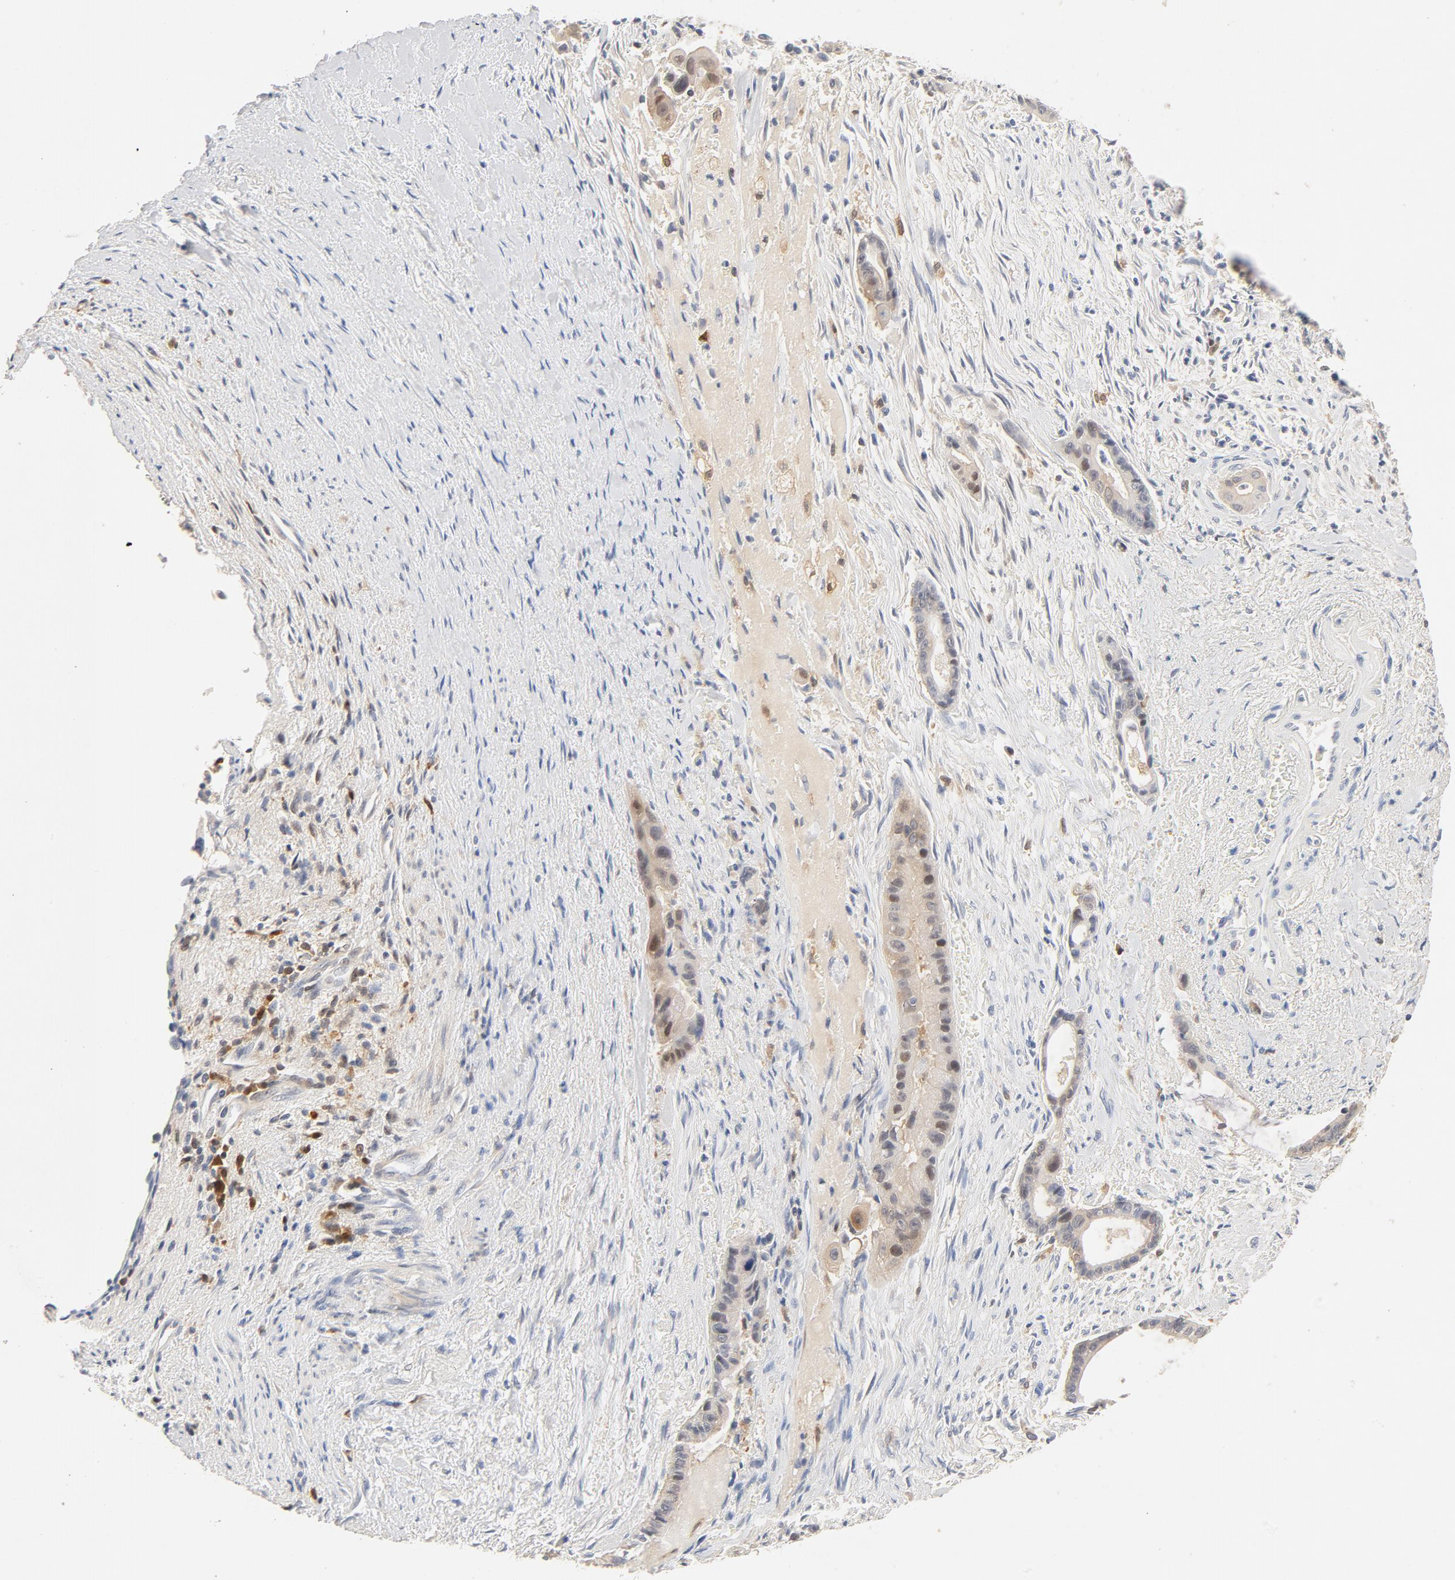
{"staining": {"intensity": "weak", "quantity": "25%-75%", "location": "cytoplasmic/membranous"}, "tissue": "liver cancer", "cell_type": "Tumor cells", "image_type": "cancer", "snomed": [{"axis": "morphology", "description": "Cholangiocarcinoma"}, {"axis": "topography", "description": "Liver"}], "caption": "Immunohistochemistry (DAB) staining of human liver cholangiocarcinoma demonstrates weak cytoplasmic/membranous protein expression in approximately 25%-75% of tumor cells.", "gene": "STAT1", "patient": {"sex": "female", "age": 55}}